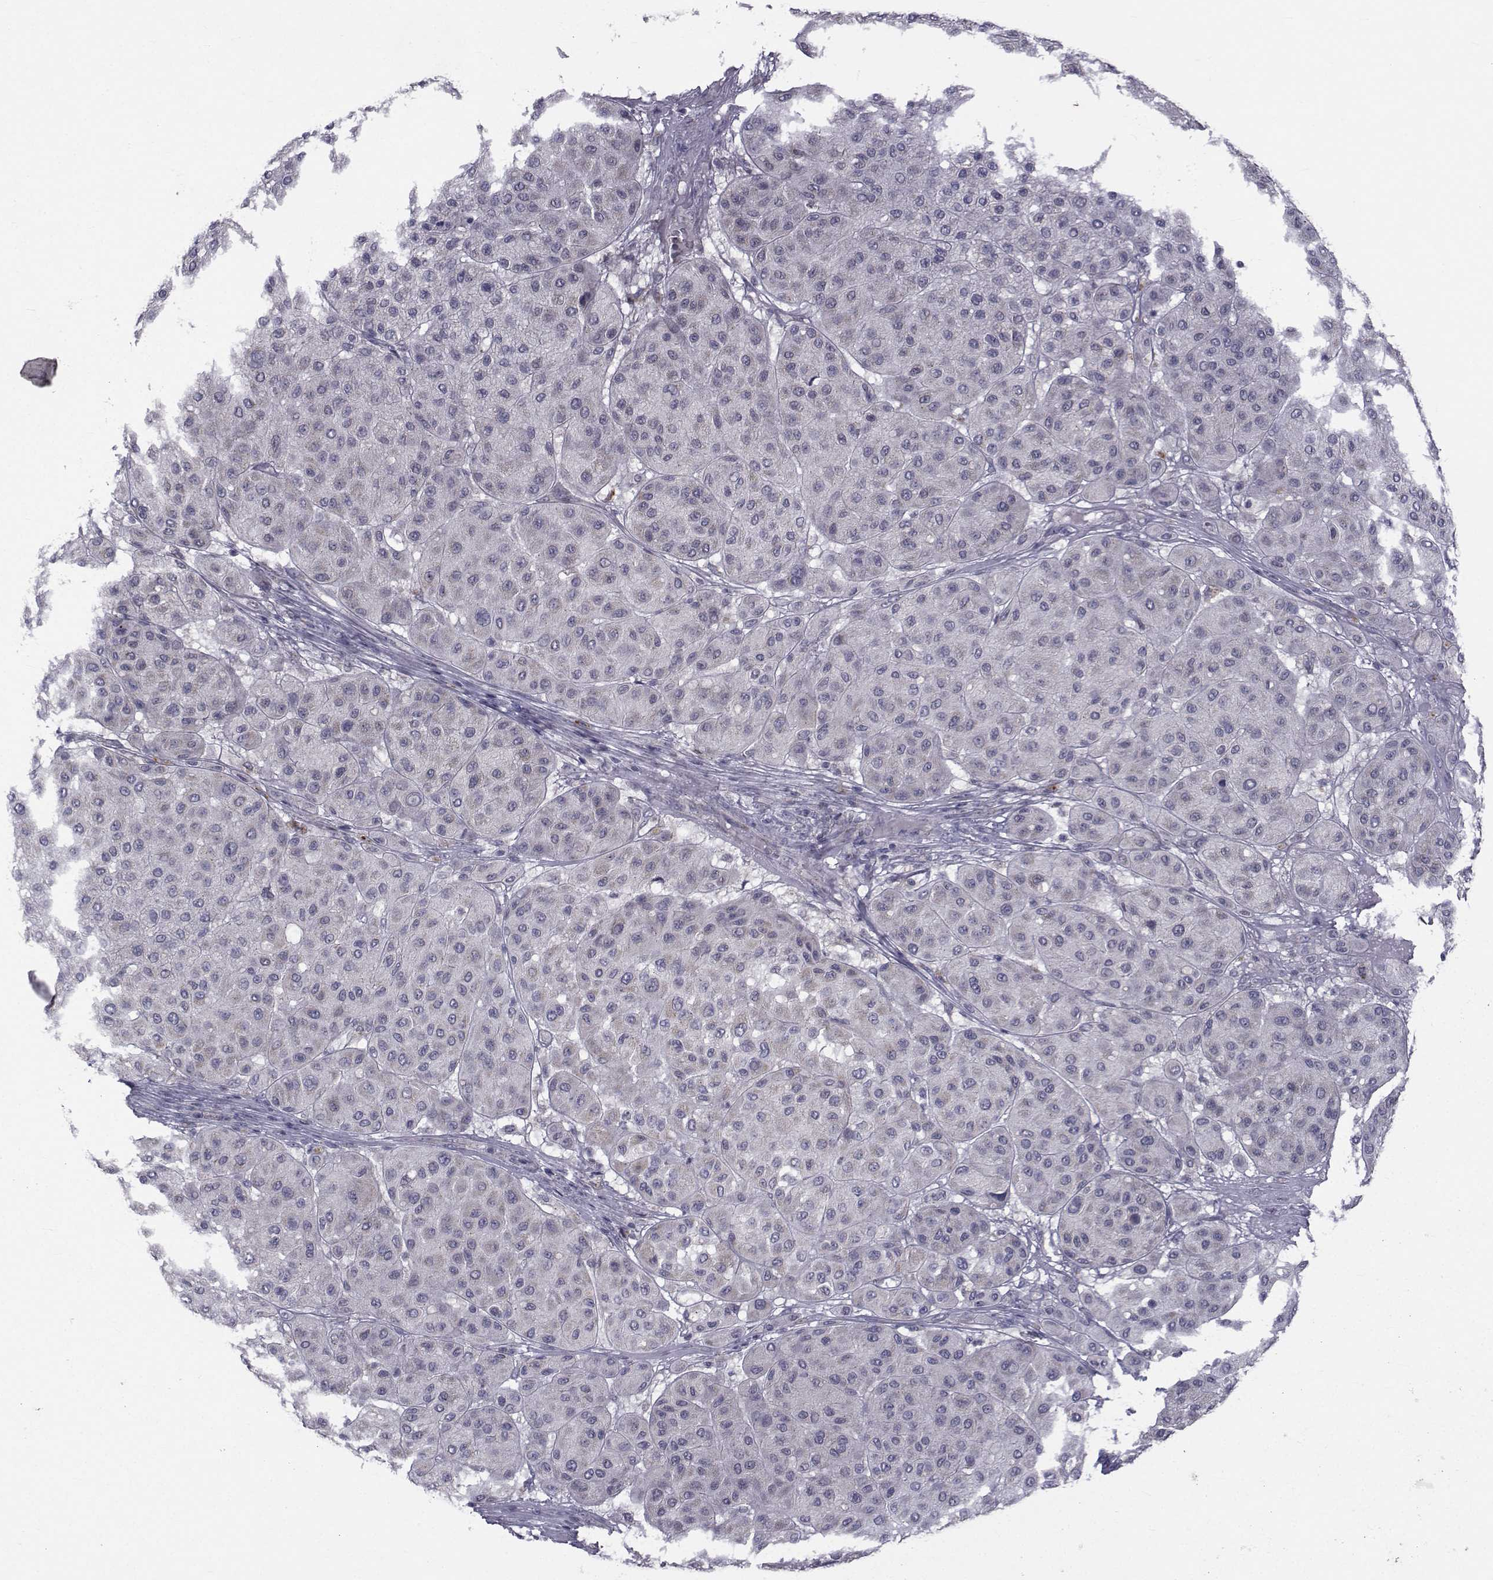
{"staining": {"intensity": "negative", "quantity": "none", "location": "none"}, "tissue": "melanoma", "cell_type": "Tumor cells", "image_type": "cancer", "snomed": [{"axis": "morphology", "description": "Malignant melanoma, Metastatic site"}, {"axis": "topography", "description": "Smooth muscle"}], "caption": "Immunohistochemistry (IHC) photomicrograph of malignant melanoma (metastatic site) stained for a protein (brown), which demonstrates no expression in tumor cells.", "gene": "ANGPT1", "patient": {"sex": "male", "age": 41}}